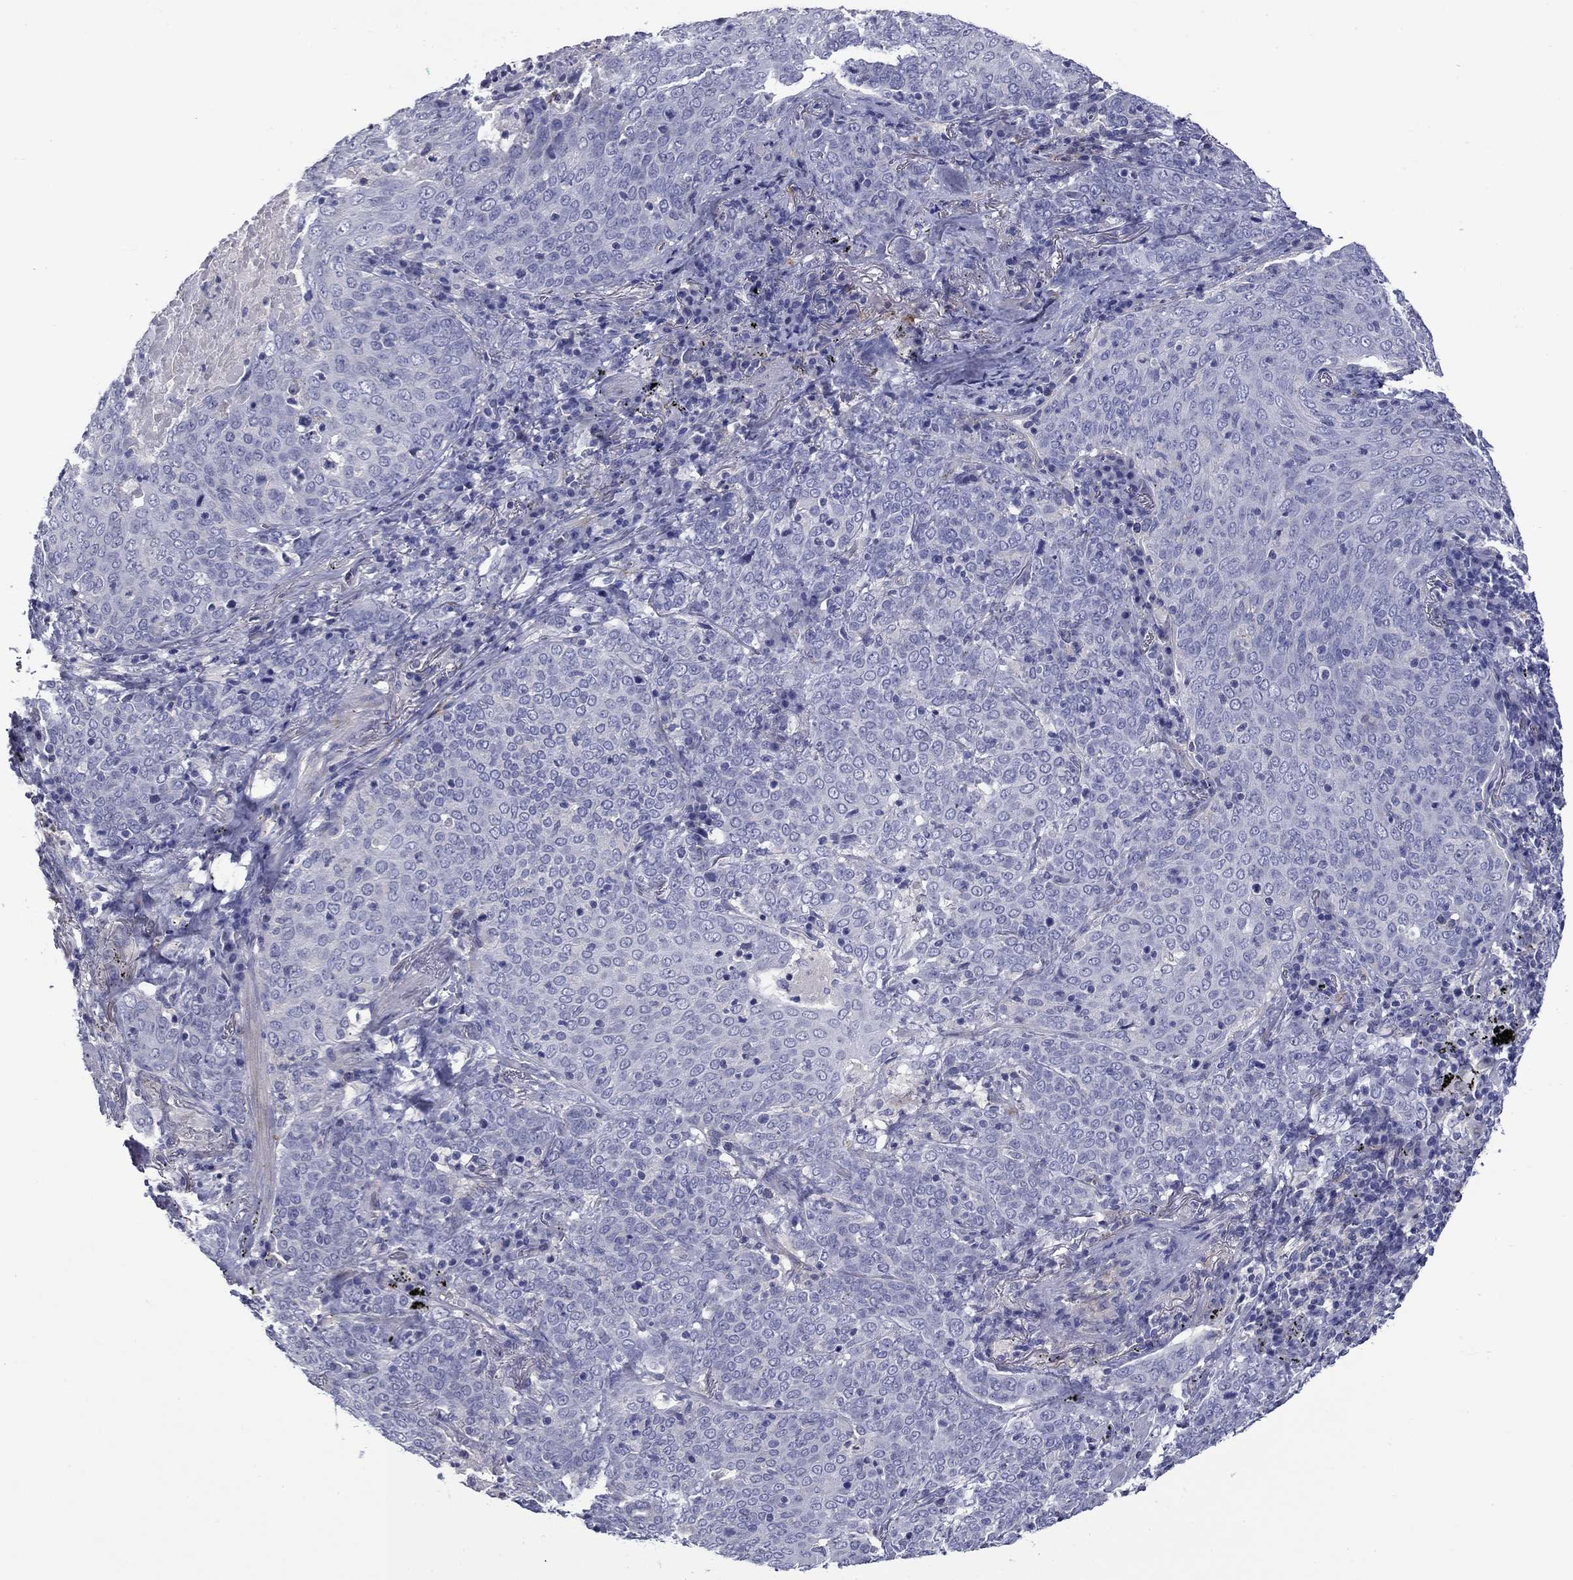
{"staining": {"intensity": "negative", "quantity": "none", "location": "none"}, "tissue": "lung cancer", "cell_type": "Tumor cells", "image_type": "cancer", "snomed": [{"axis": "morphology", "description": "Squamous cell carcinoma, NOS"}, {"axis": "topography", "description": "Lung"}], "caption": "A histopathology image of lung cancer stained for a protein demonstrates no brown staining in tumor cells.", "gene": "CNDP1", "patient": {"sex": "male", "age": 82}}